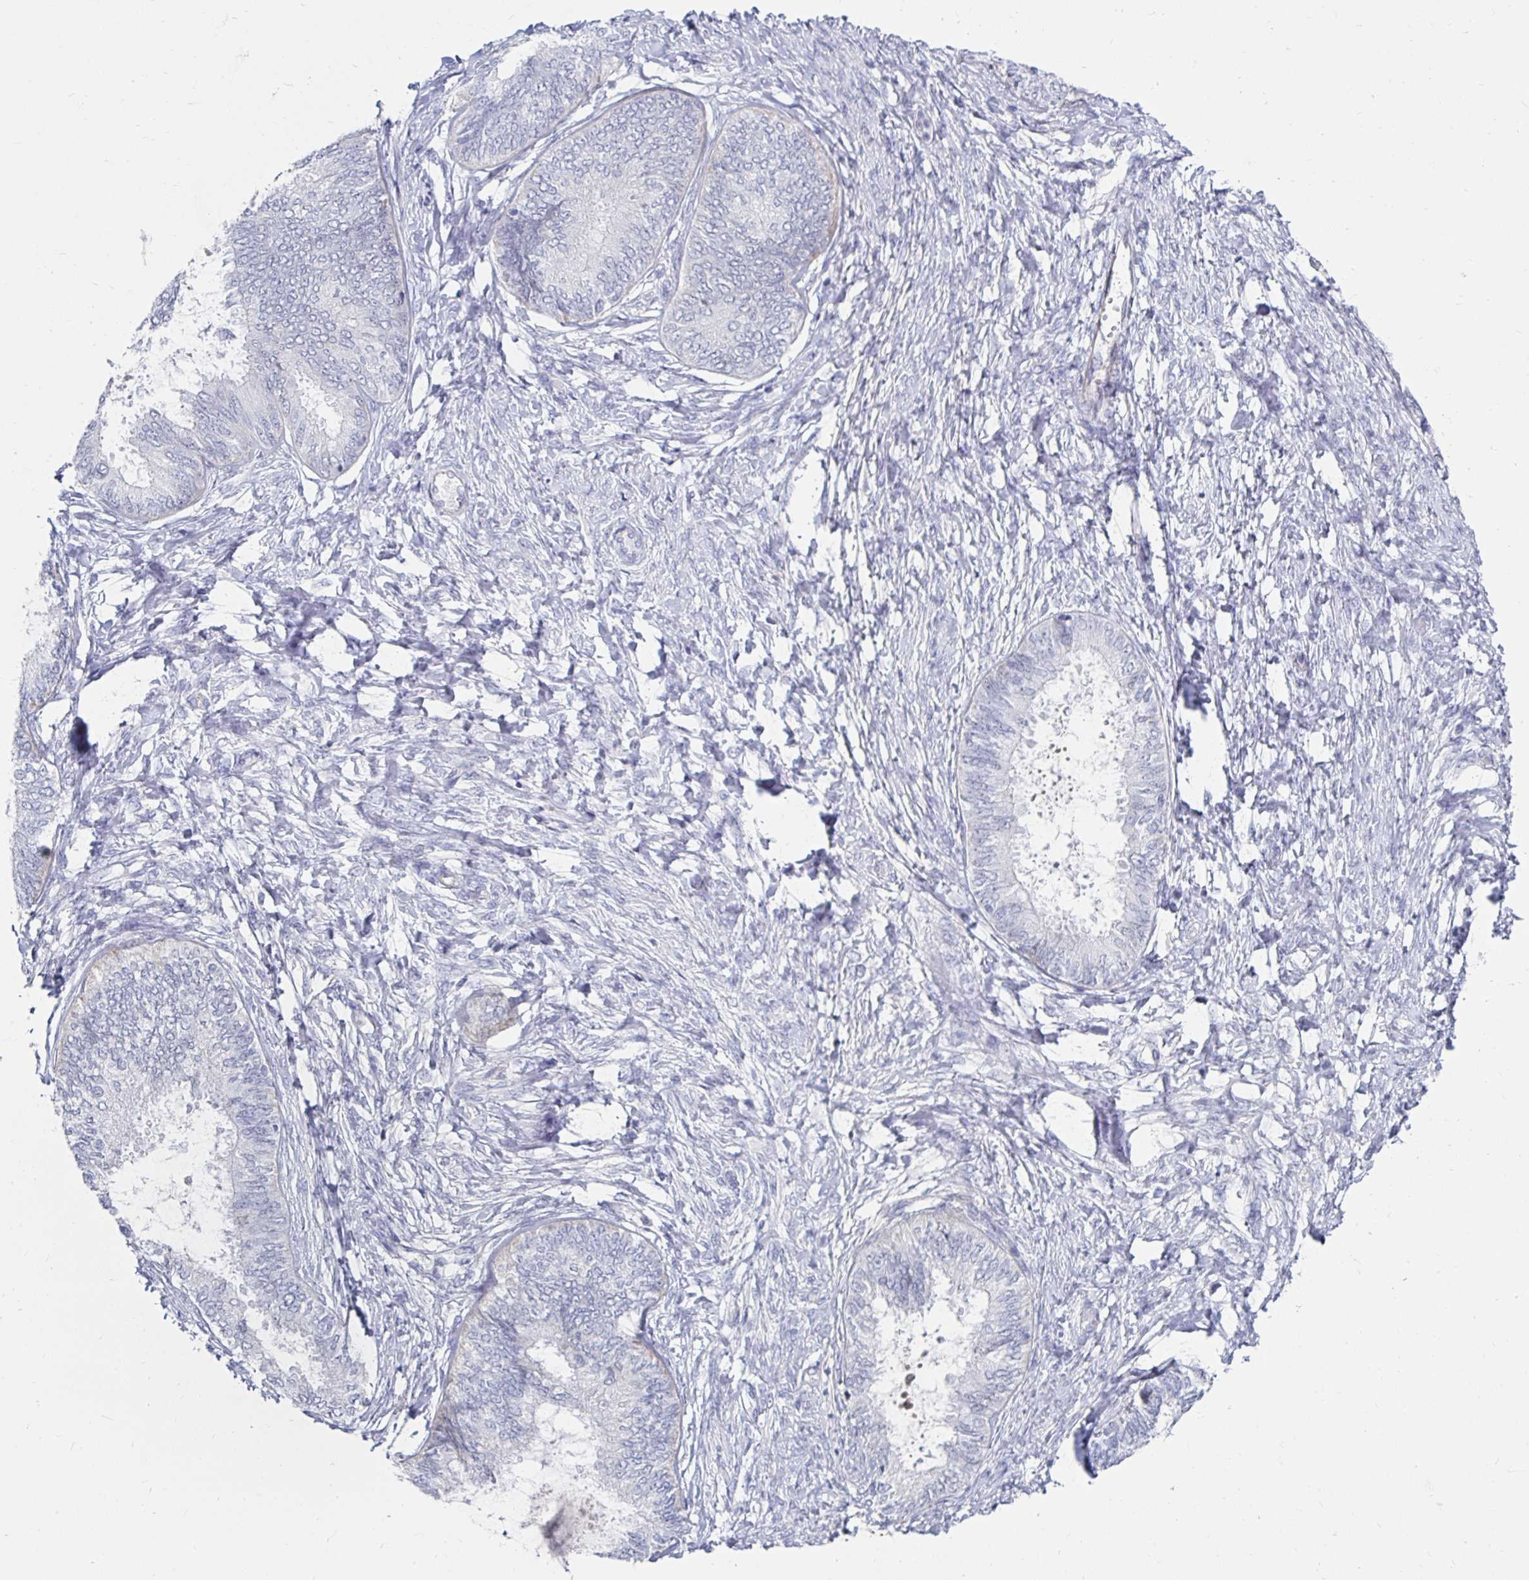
{"staining": {"intensity": "negative", "quantity": "none", "location": "none"}, "tissue": "ovarian cancer", "cell_type": "Tumor cells", "image_type": "cancer", "snomed": [{"axis": "morphology", "description": "Carcinoma, endometroid"}, {"axis": "topography", "description": "Ovary"}], "caption": "The photomicrograph exhibits no significant staining in tumor cells of ovarian endometroid carcinoma.", "gene": "NOCT", "patient": {"sex": "female", "age": 70}}